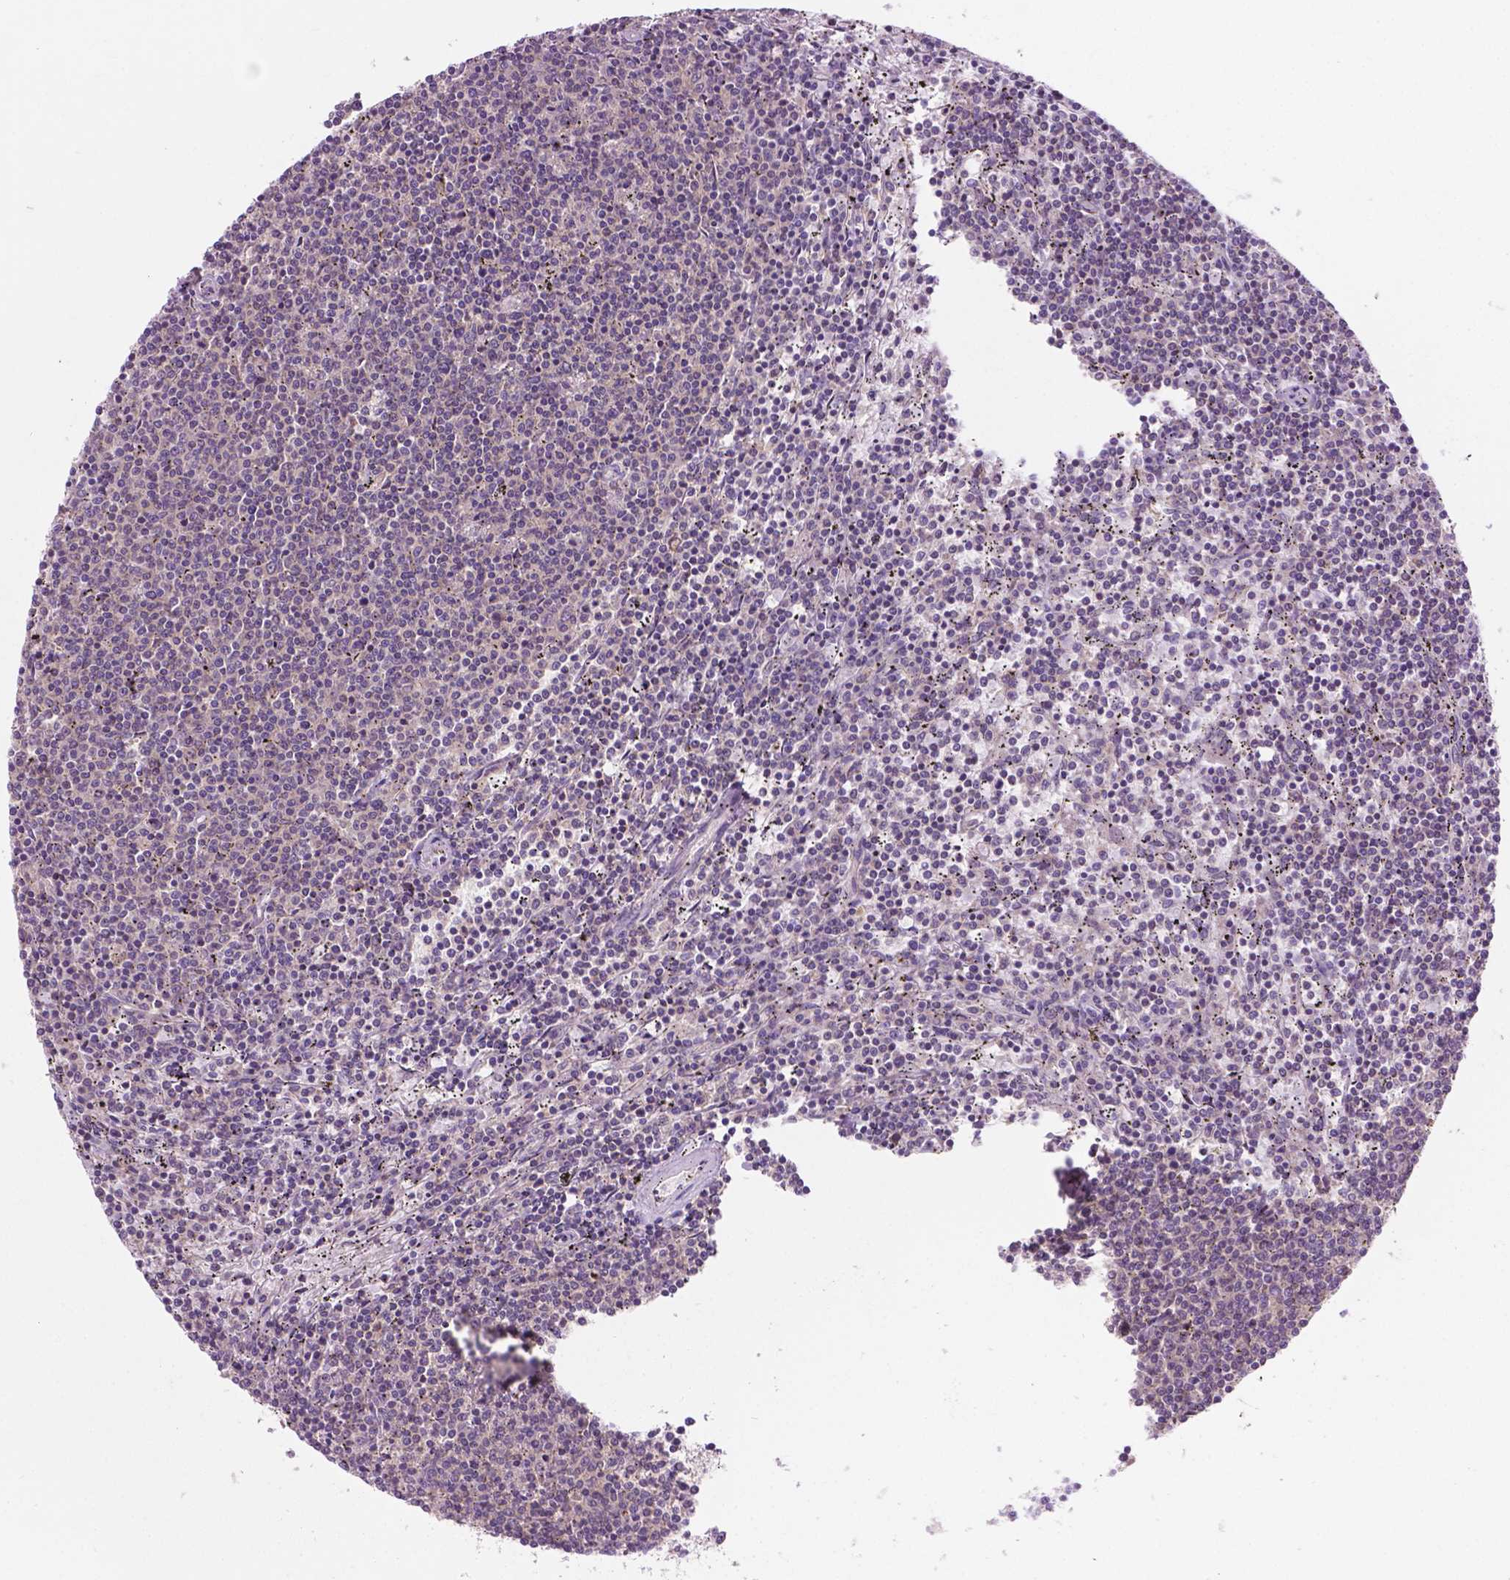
{"staining": {"intensity": "negative", "quantity": "none", "location": "none"}, "tissue": "lymphoma", "cell_type": "Tumor cells", "image_type": "cancer", "snomed": [{"axis": "morphology", "description": "Malignant lymphoma, non-Hodgkin's type, Low grade"}, {"axis": "topography", "description": "Spleen"}], "caption": "Photomicrograph shows no protein positivity in tumor cells of malignant lymphoma, non-Hodgkin's type (low-grade) tissue.", "gene": "MZT1", "patient": {"sex": "female", "age": 50}}